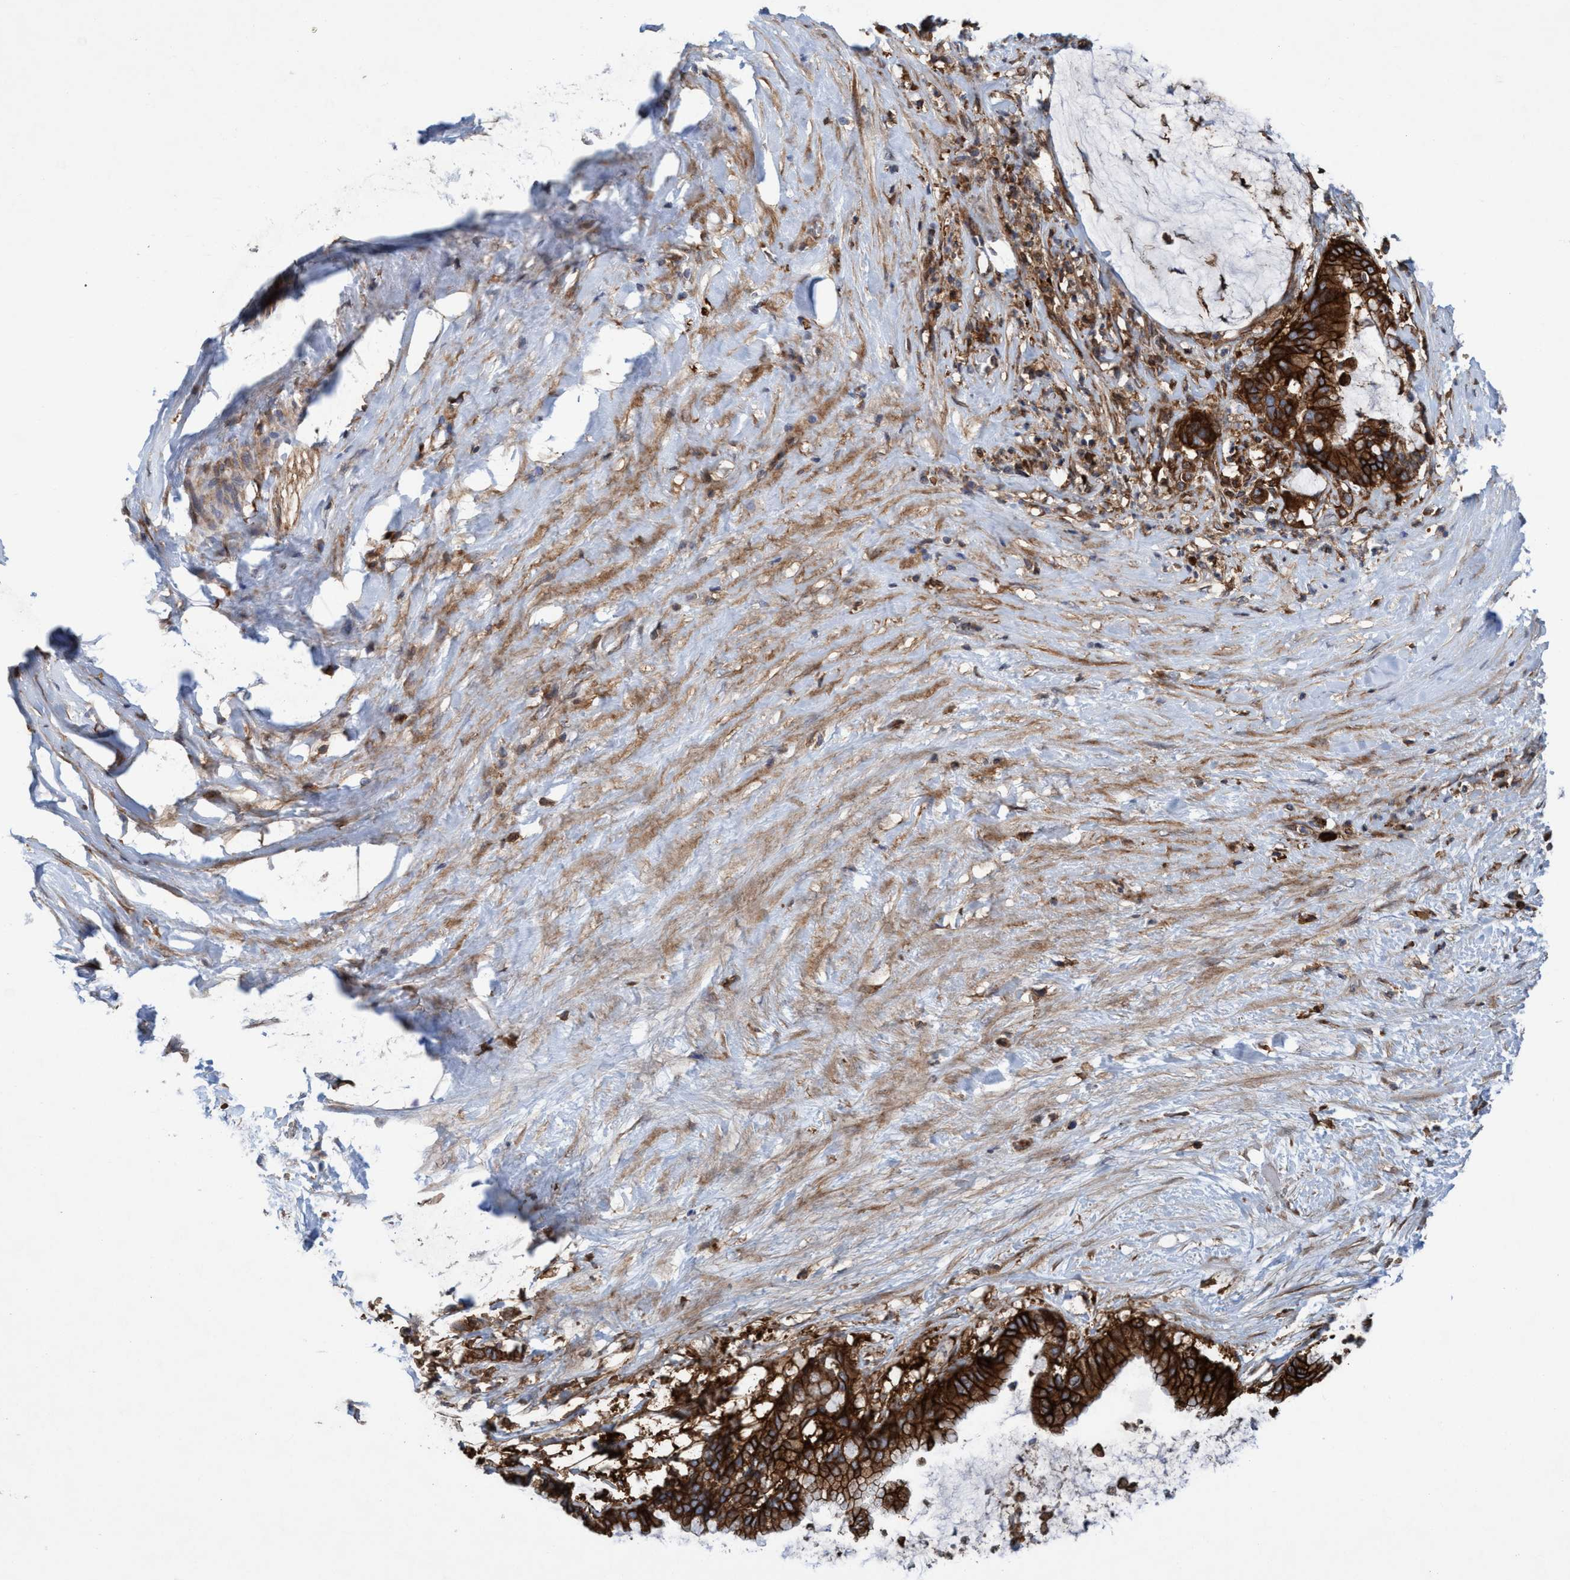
{"staining": {"intensity": "strong", "quantity": ">75%", "location": "cytoplasmic/membranous"}, "tissue": "pancreatic cancer", "cell_type": "Tumor cells", "image_type": "cancer", "snomed": [{"axis": "morphology", "description": "Adenocarcinoma, NOS"}, {"axis": "topography", "description": "Pancreas"}], "caption": "Immunohistochemical staining of human pancreatic cancer displays strong cytoplasmic/membranous protein staining in approximately >75% of tumor cells. The protein is shown in brown color, while the nuclei are stained blue.", "gene": "SLC16A3", "patient": {"sex": "male", "age": 41}}